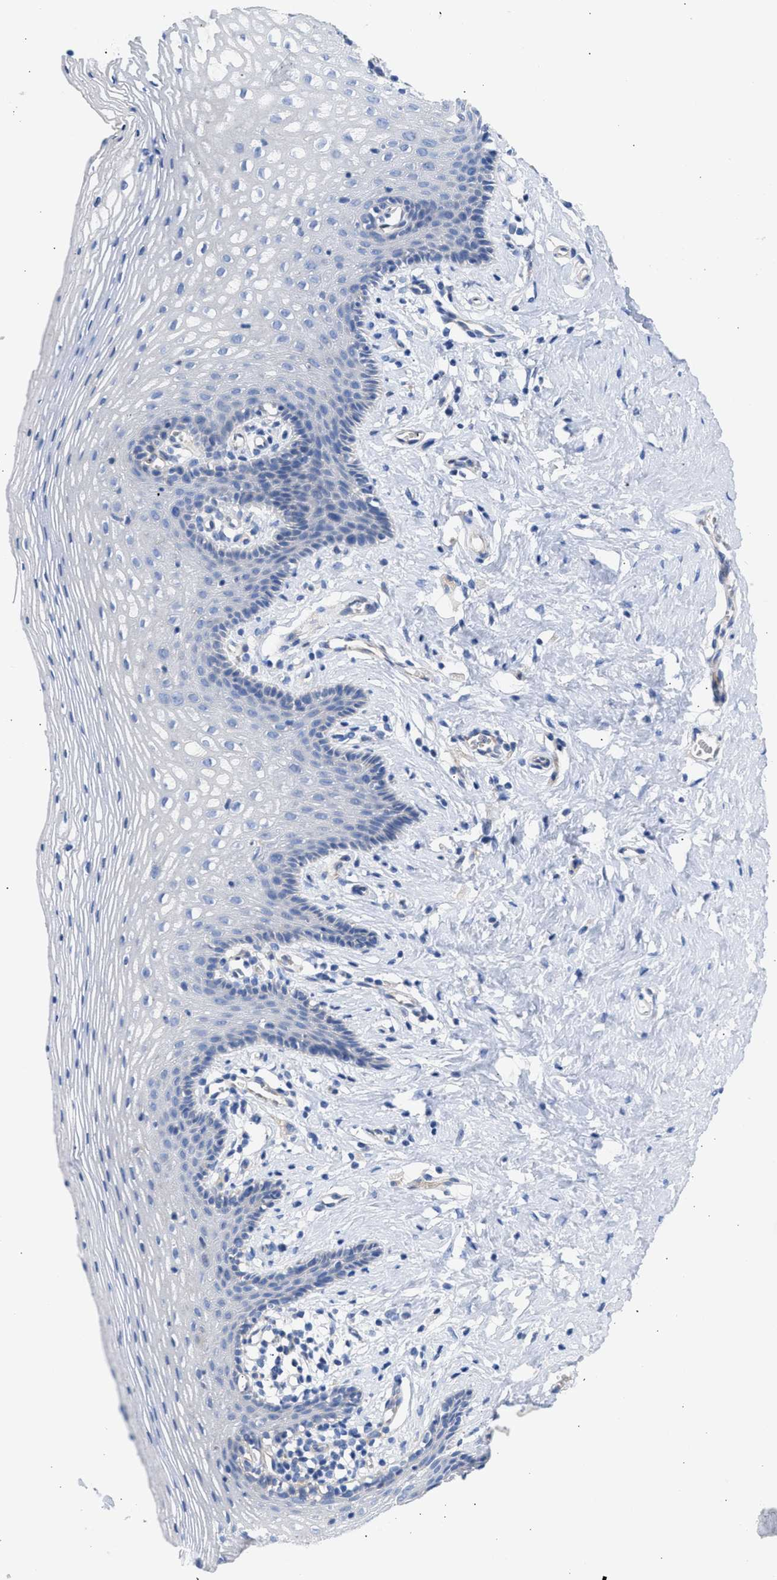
{"staining": {"intensity": "weak", "quantity": "<25%", "location": "cytoplasmic/membranous"}, "tissue": "vagina", "cell_type": "Squamous epithelial cells", "image_type": "normal", "snomed": [{"axis": "morphology", "description": "Normal tissue, NOS"}, {"axis": "topography", "description": "Vagina"}], "caption": "Immunohistochemistry photomicrograph of benign vagina: human vagina stained with DAB (3,3'-diaminobenzidine) shows no significant protein staining in squamous epithelial cells. The staining was performed using DAB to visualize the protein expression in brown, while the nuclei were stained in blue with hematoxylin (Magnification: 20x).", "gene": "BTG3", "patient": {"sex": "female", "age": 32}}